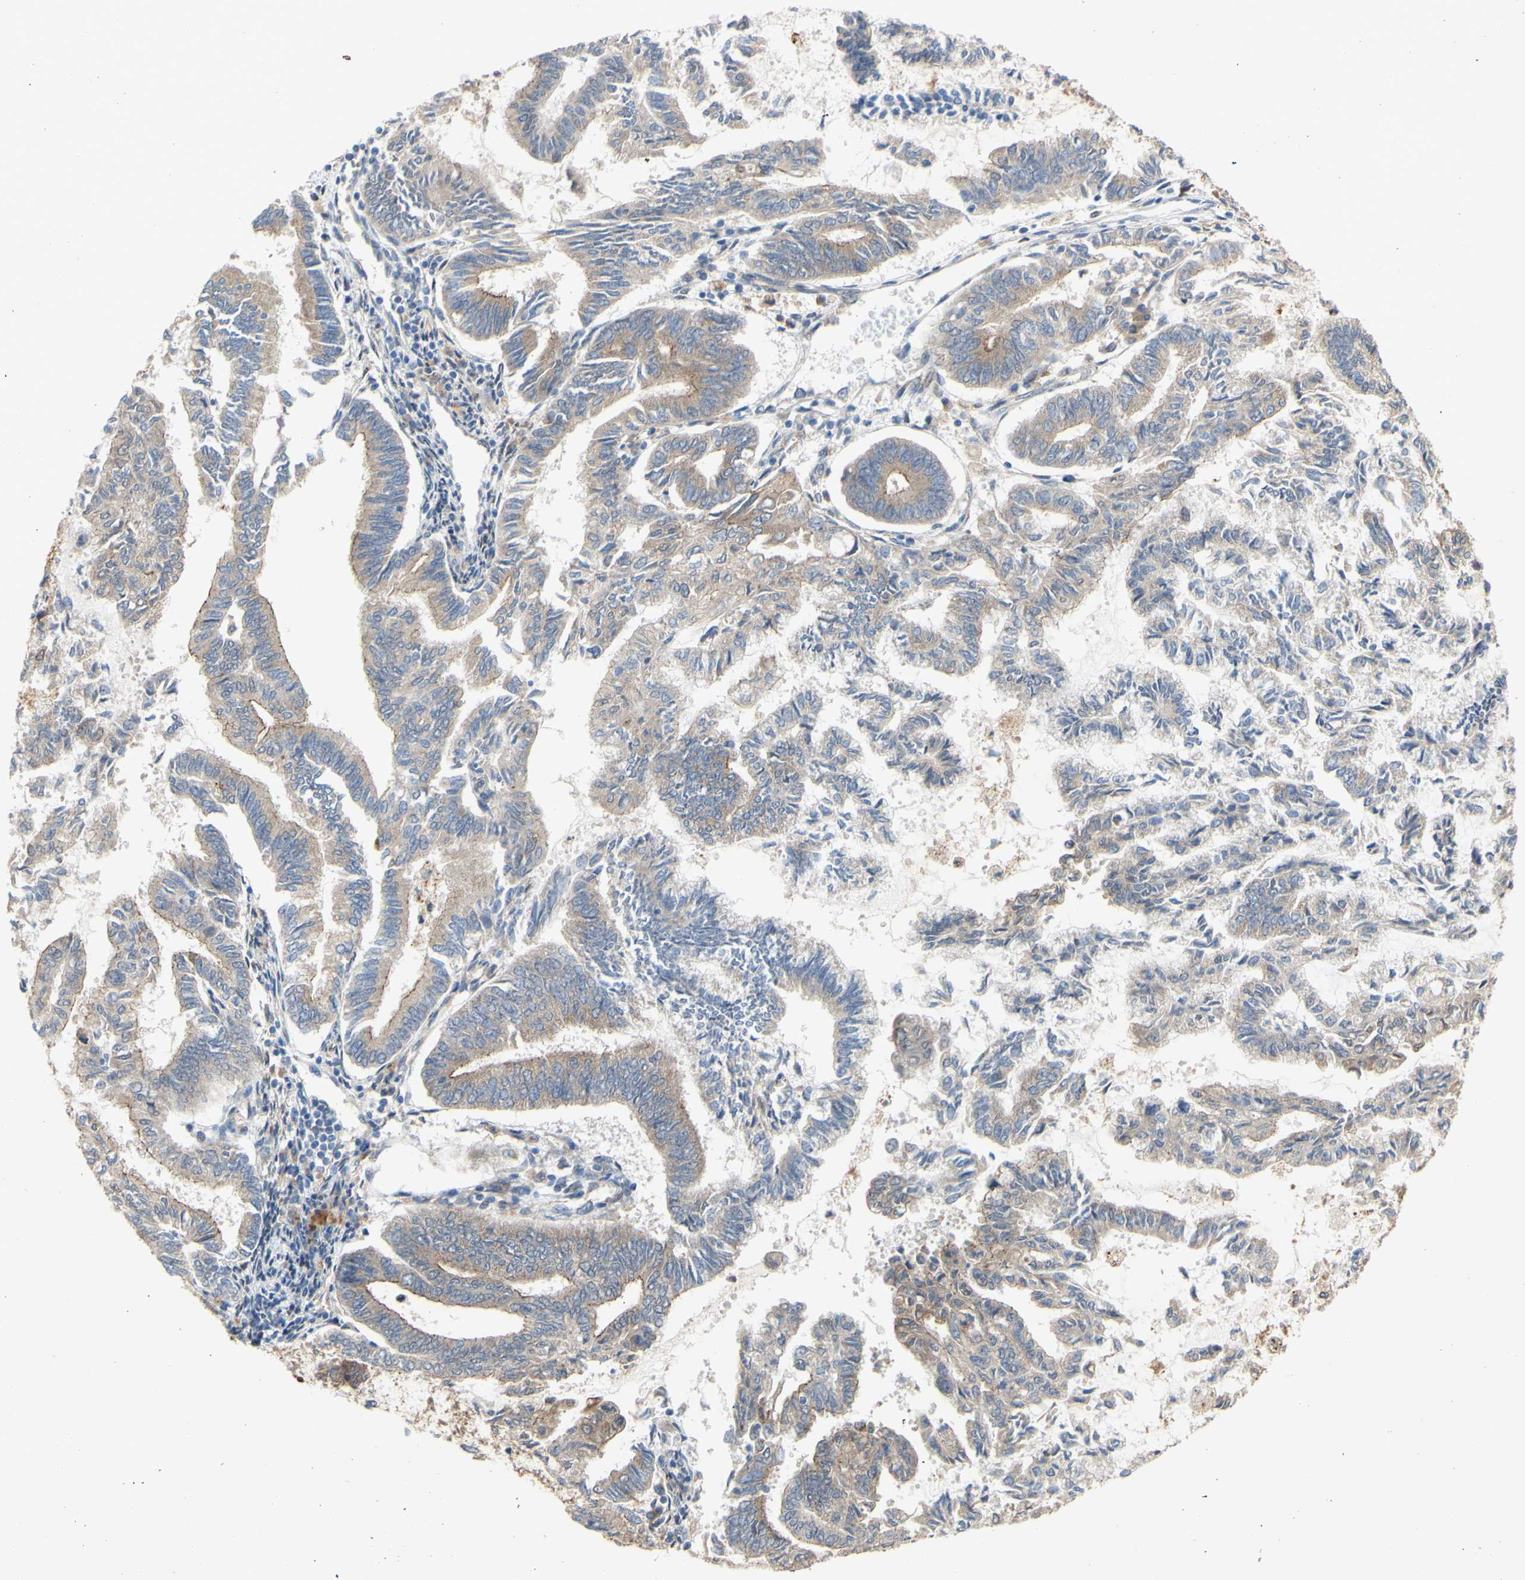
{"staining": {"intensity": "weak", "quantity": ">75%", "location": "cytoplasmic/membranous"}, "tissue": "endometrial cancer", "cell_type": "Tumor cells", "image_type": "cancer", "snomed": [{"axis": "morphology", "description": "Adenocarcinoma, NOS"}, {"axis": "topography", "description": "Endometrium"}], "caption": "High-magnification brightfield microscopy of adenocarcinoma (endometrial) stained with DAB (3,3'-diaminobenzidine) (brown) and counterstained with hematoxylin (blue). tumor cells exhibit weak cytoplasmic/membranous staining is present in approximately>75% of cells.", "gene": "PDGFB", "patient": {"sex": "female", "age": 86}}